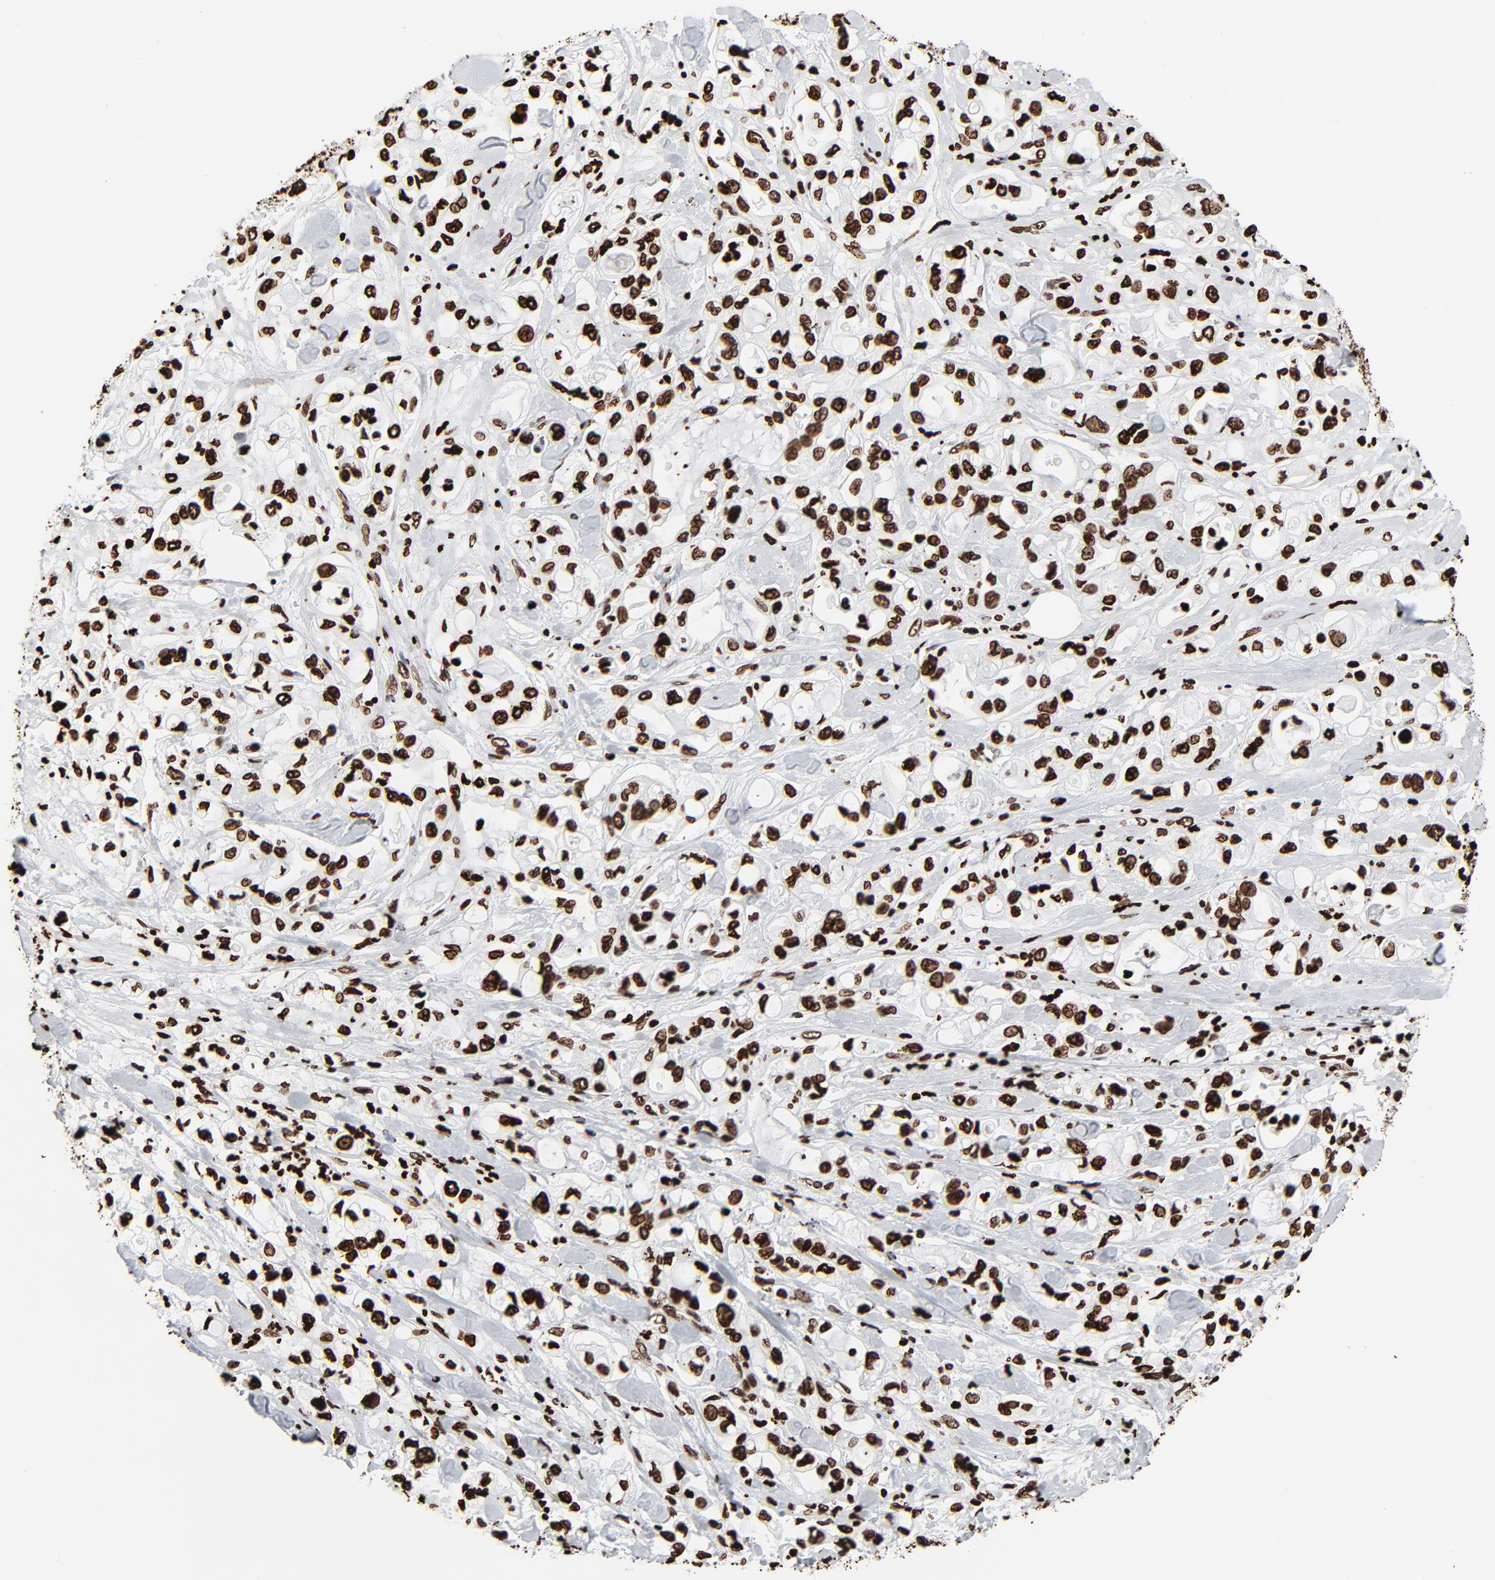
{"staining": {"intensity": "strong", "quantity": ">75%", "location": "nuclear"}, "tissue": "pancreatic cancer", "cell_type": "Tumor cells", "image_type": "cancer", "snomed": [{"axis": "morphology", "description": "Adenocarcinoma, NOS"}, {"axis": "topography", "description": "Pancreas"}], "caption": "Human adenocarcinoma (pancreatic) stained for a protein (brown) exhibits strong nuclear positive staining in approximately >75% of tumor cells.", "gene": "H3-4", "patient": {"sex": "male", "age": 70}}